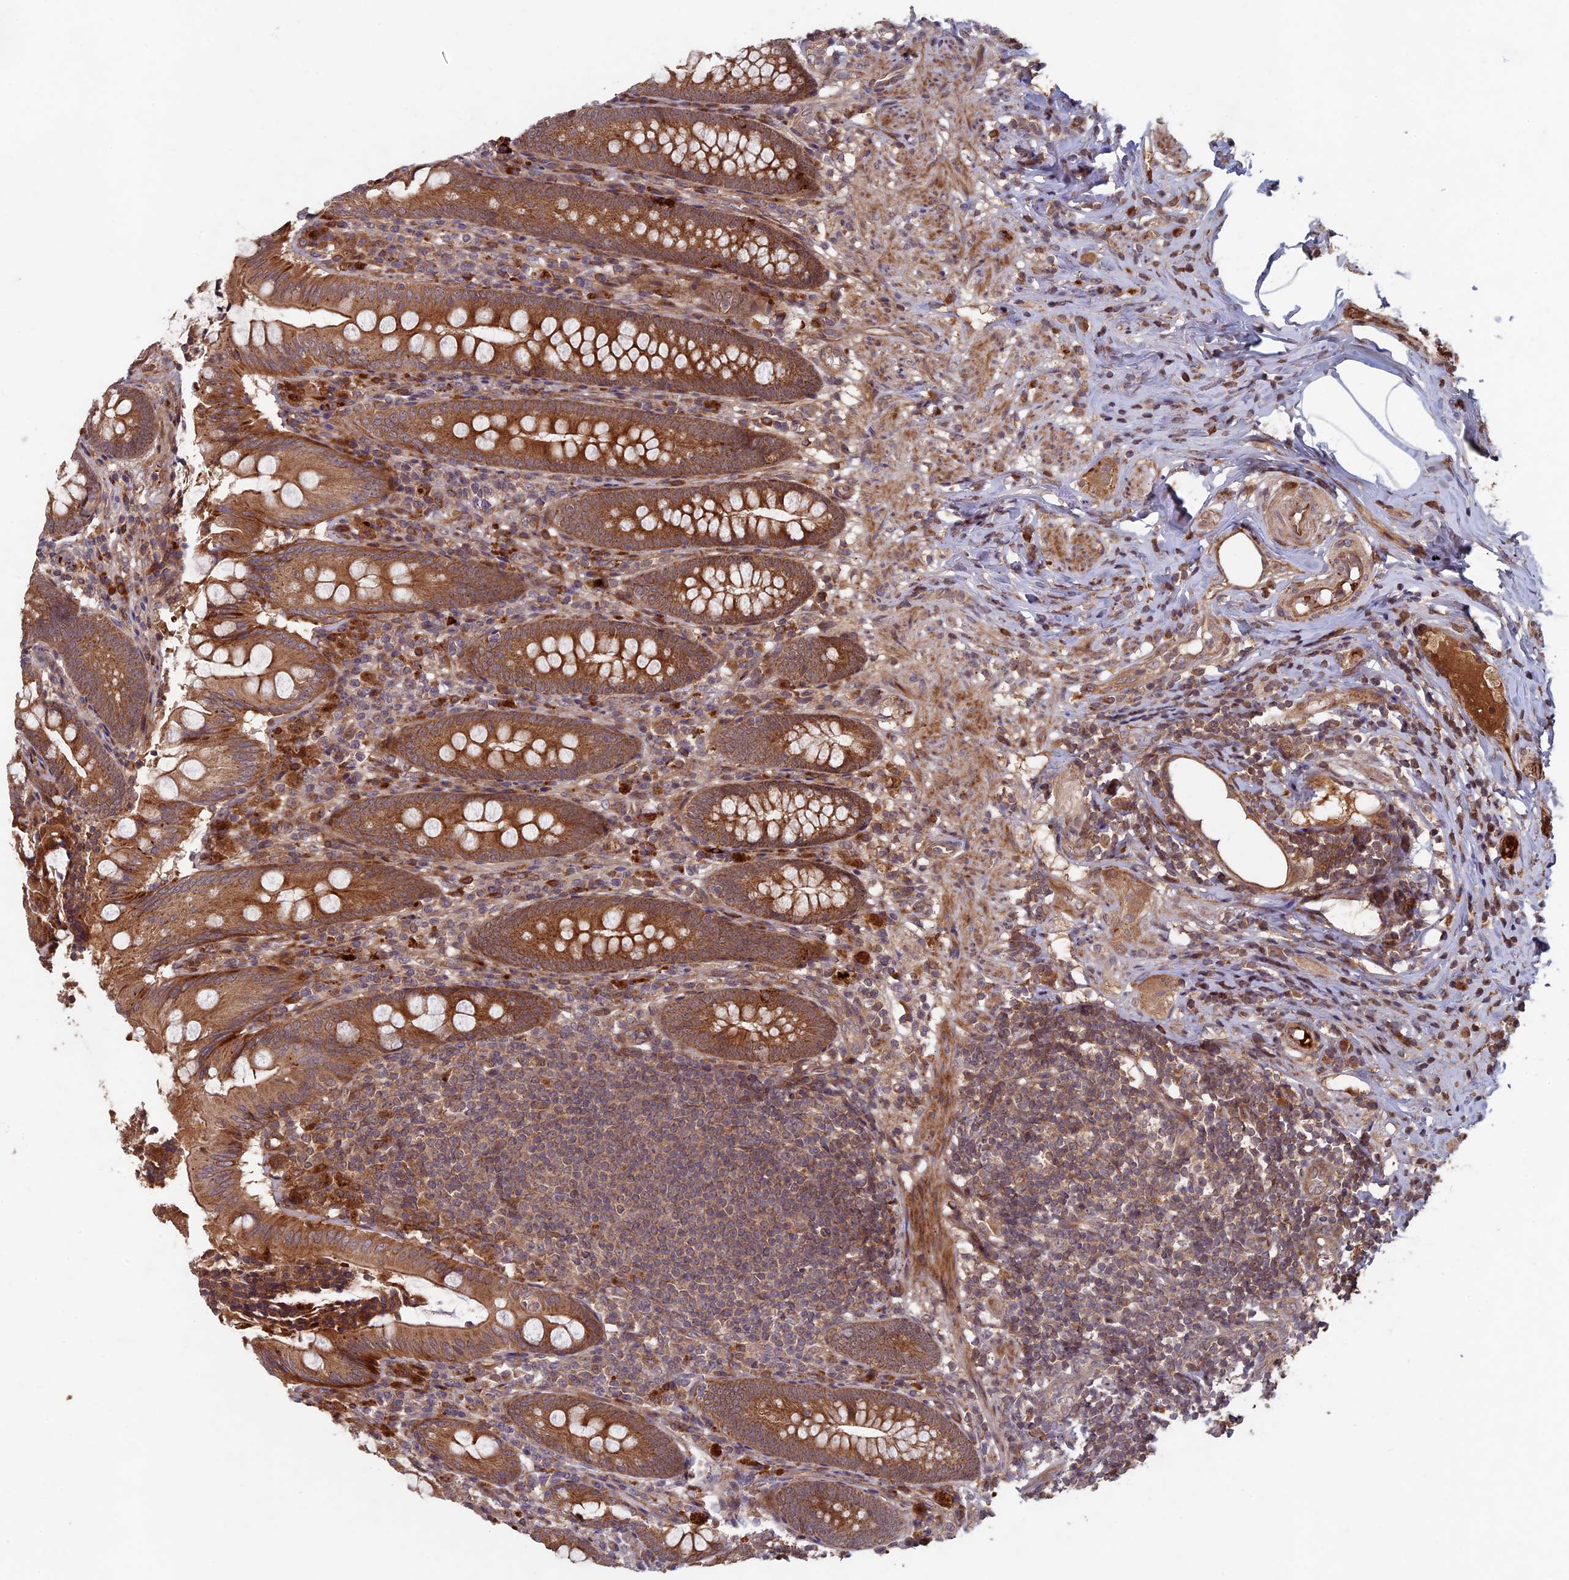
{"staining": {"intensity": "strong", "quantity": ">75%", "location": "cytoplasmic/membranous"}, "tissue": "appendix", "cell_type": "Glandular cells", "image_type": "normal", "snomed": [{"axis": "morphology", "description": "Normal tissue, NOS"}, {"axis": "topography", "description": "Appendix"}], "caption": "Protein analysis of benign appendix exhibits strong cytoplasmic/membranous staining in about >75% of glandular cells. Ihc stains the protein of interest in brown and the nuclei are stained blue.", "gene": "RCCD1", "patient": {"sex": "male", "age": 55}}